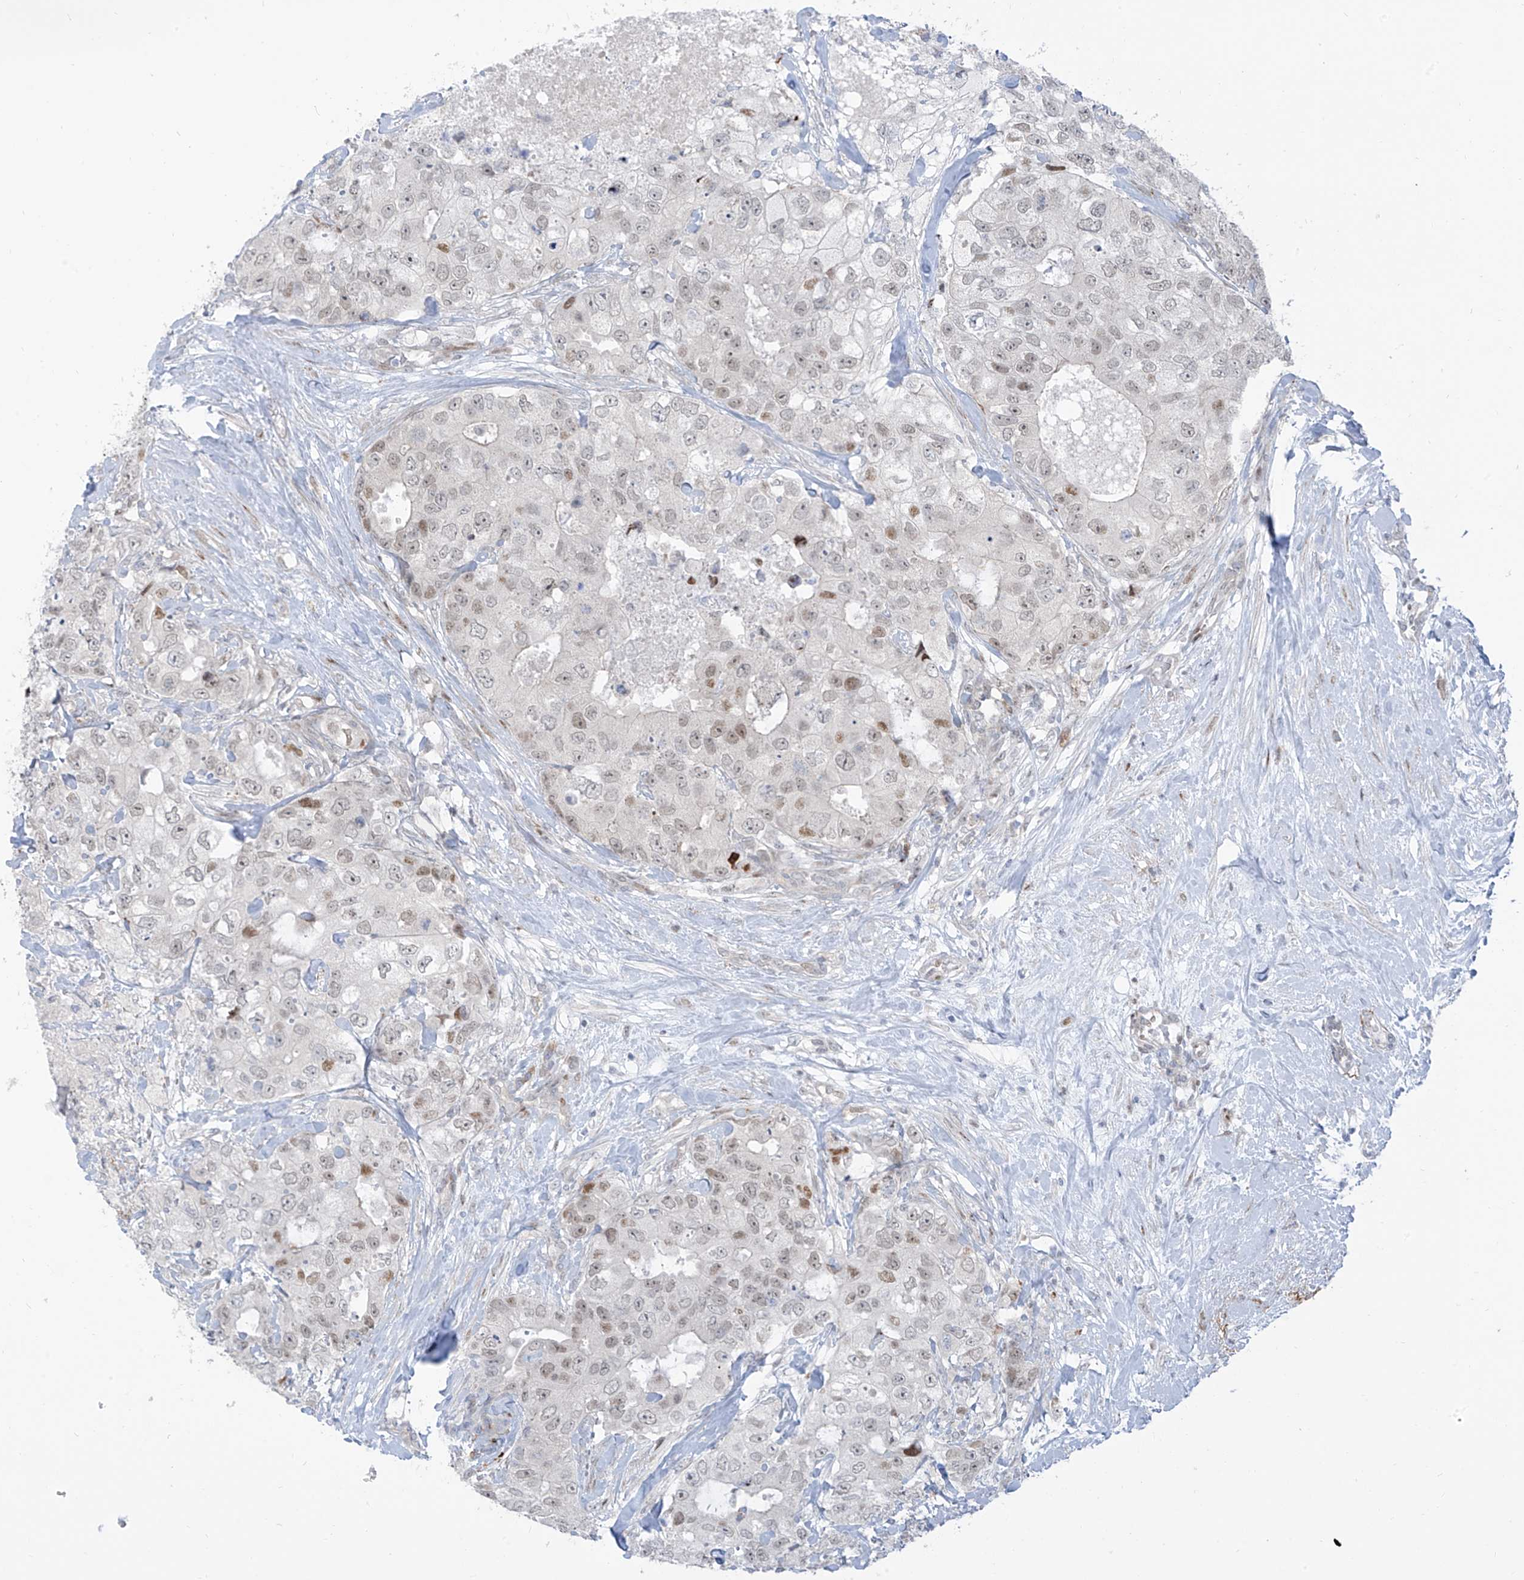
{"staining": {"intensity": "weak", "quantity": "25%-75%", "location": "nuclear"}, "tissue": "breast cancer", "cell_type": "Tumor cells", "image_type": "cancer", "snomed": [{"axis": "morphology", "description": "Duct carcinoma"}, {"axis": "topography", "description": "Breast"}], "caption": "This image exhibits immunohistochemistry (IHC) staining of human breast intraductal carcinoma, with low weak nuclear expression in approximately 25%-75% of tumor cells.", "gene": "LIN9", "patient": {"sex": "female", "age": 62}}